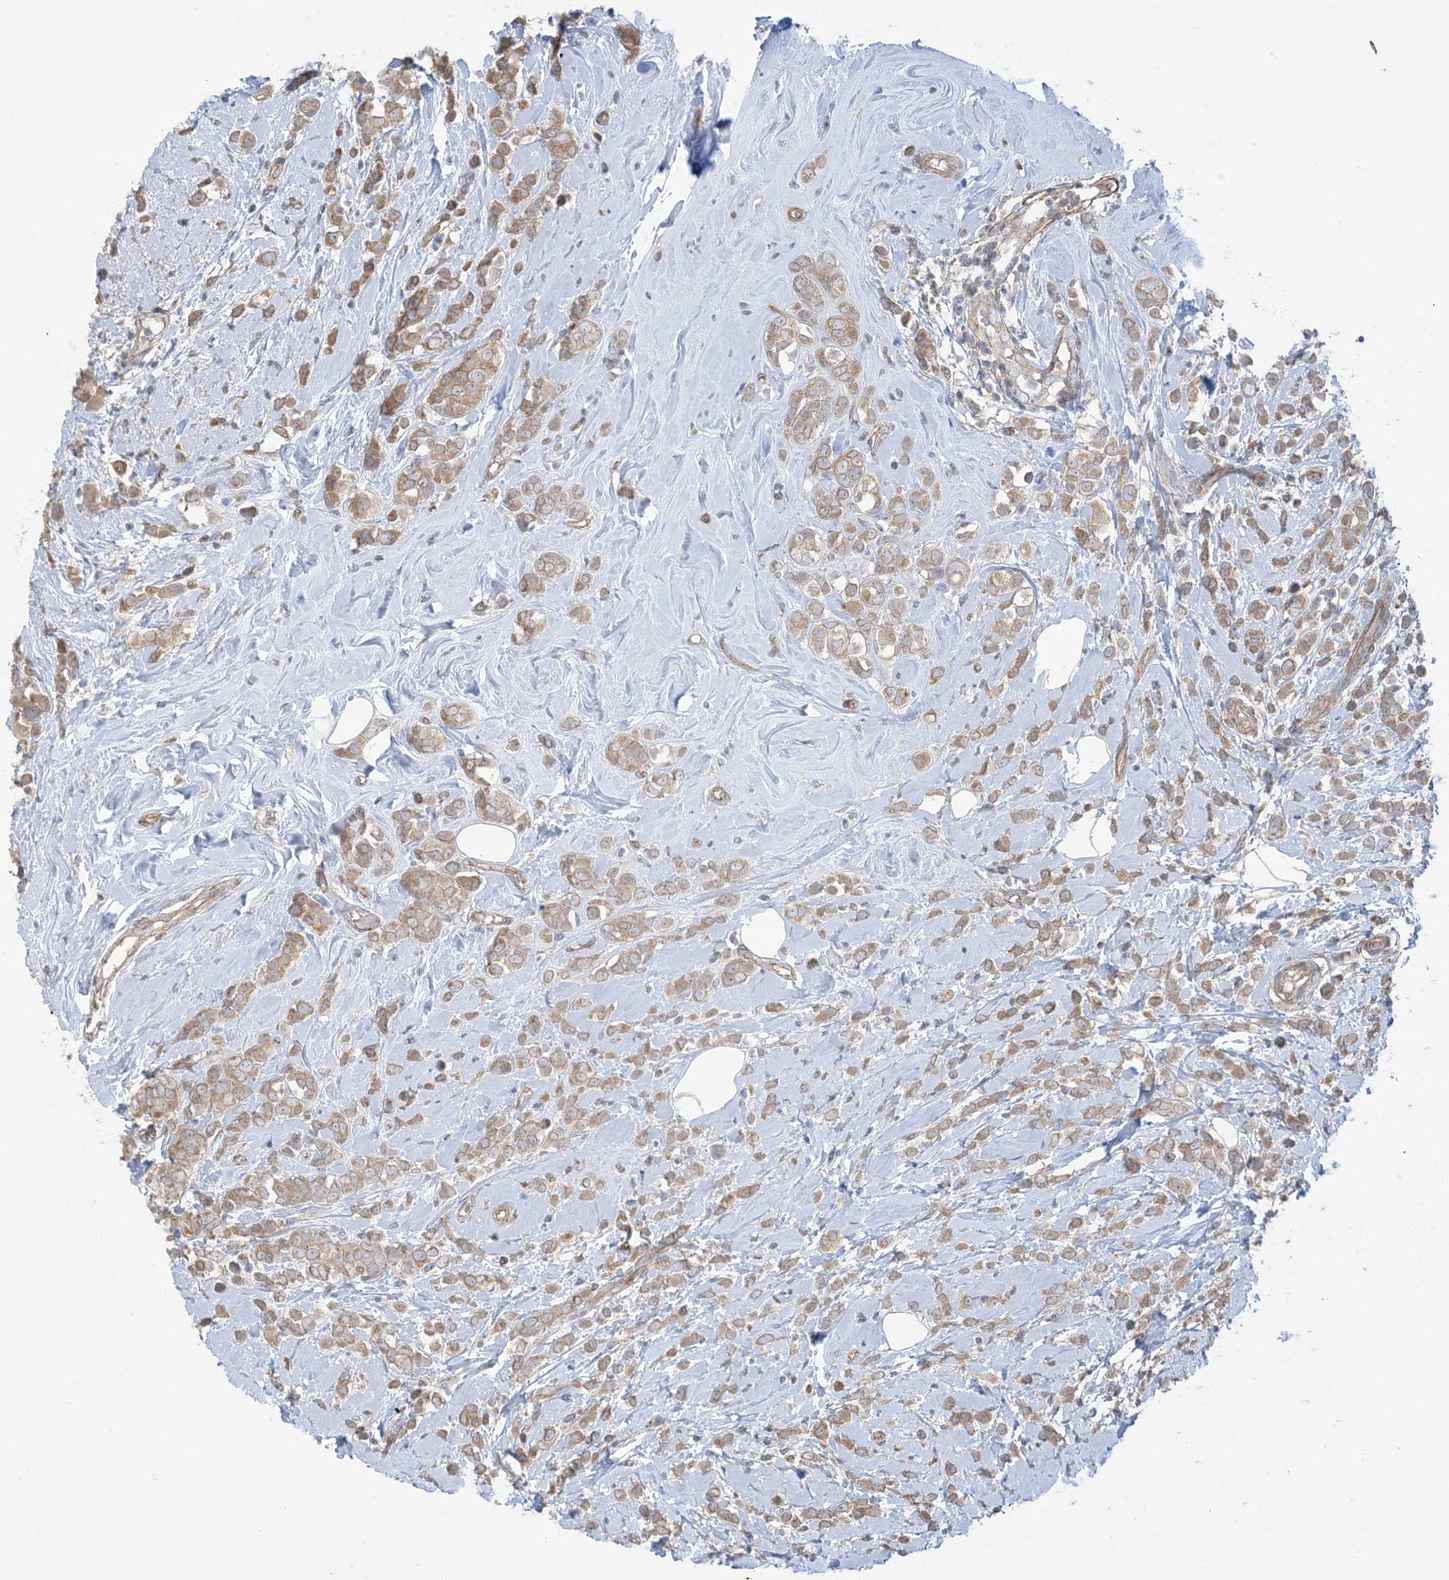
{"staining": {"intensity": "moderate", "quantity": ">75%", "location": "cytoplasmic/membranous"}, "tissue": "breast cancer", "cell_type": "Tumor cells", "image_type": "cancer", "snomed": [{"axis": "morphology", "description": "Lobular carcinoma"}, {"axis": "topography", "description": "Breast"}], "caption": "Immunohistochemical staining of human breast cancer demonstrates moderate cytoplasmic/membranous protein positivity in approximately >75% of tumor cells. The staining was performed using DAB (3,3'-diaminobenzidine), with brown indicating positive protein expression. Nuclei are stained blue with hematoxylin.", "gene": "CCNY", "patient": {"sex": "female", "age": 47}}